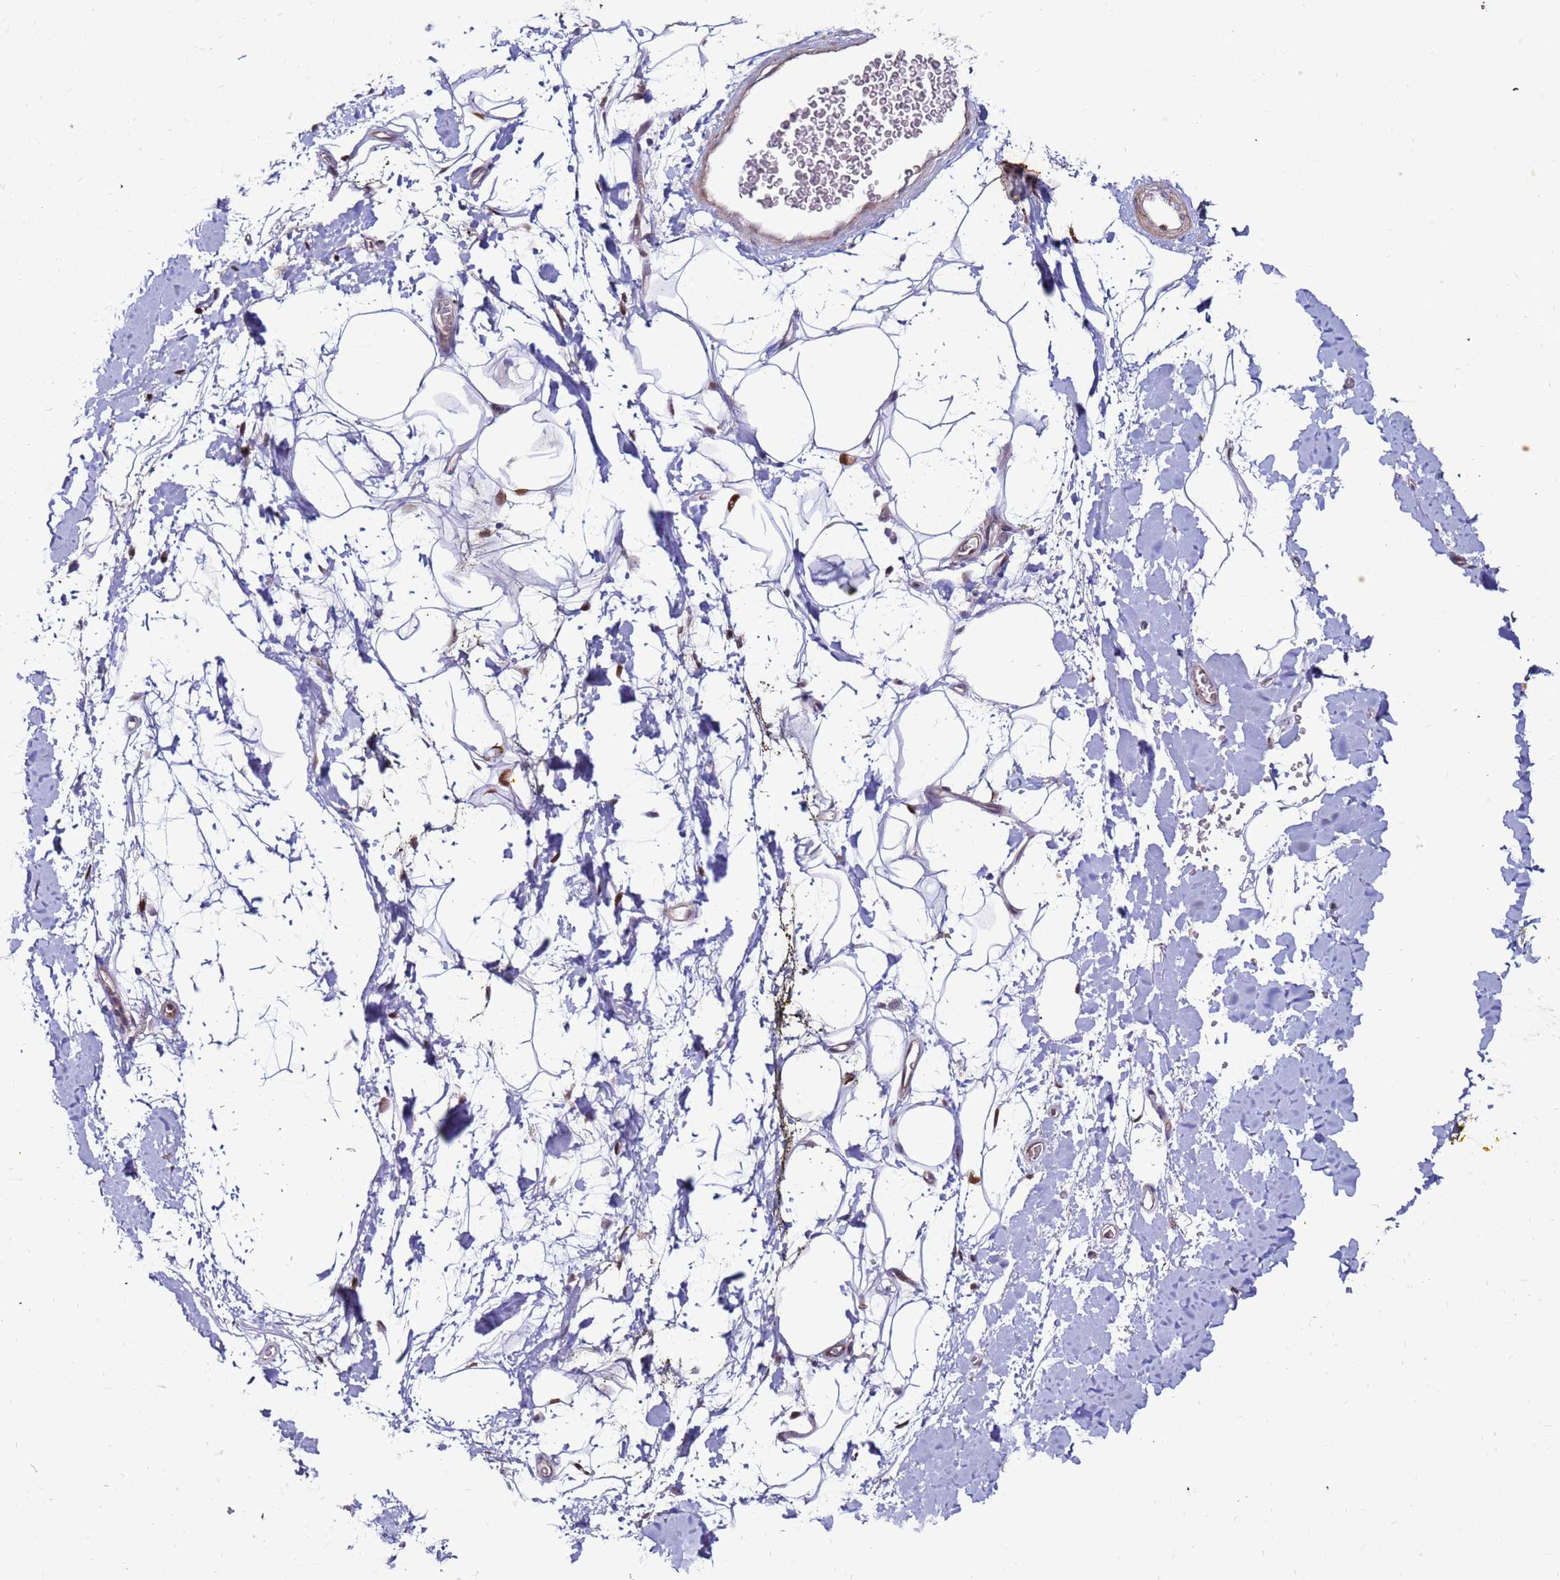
{"staining": {"intensity": "moderate", "quantity": "25%-75%", "location": "cytoplasmic/membranous,nuclear"}, "tissue": "adipose tissue", "cell_type": "Adipocytes", "image_type": "normal", "snomed": [{"axis": "morphology", "description": "Normal tissue, NOS"}, {"axis": "morphology", "description": "Adenocarcinoma, NOS"}, {"axis": "topography", "description": "Pancreas"}, {"axis": "topography", "description": "Peripheral nerve tissue"}], "caption": "Adipose tissue stained with a brown dye displays moderate cytoplasmic/membranous,nuclear positive positivity in approximately 25%-75% of adipocytes.", "gene": "KPNA4", "patient": {"sex": "male", "age": 59}}